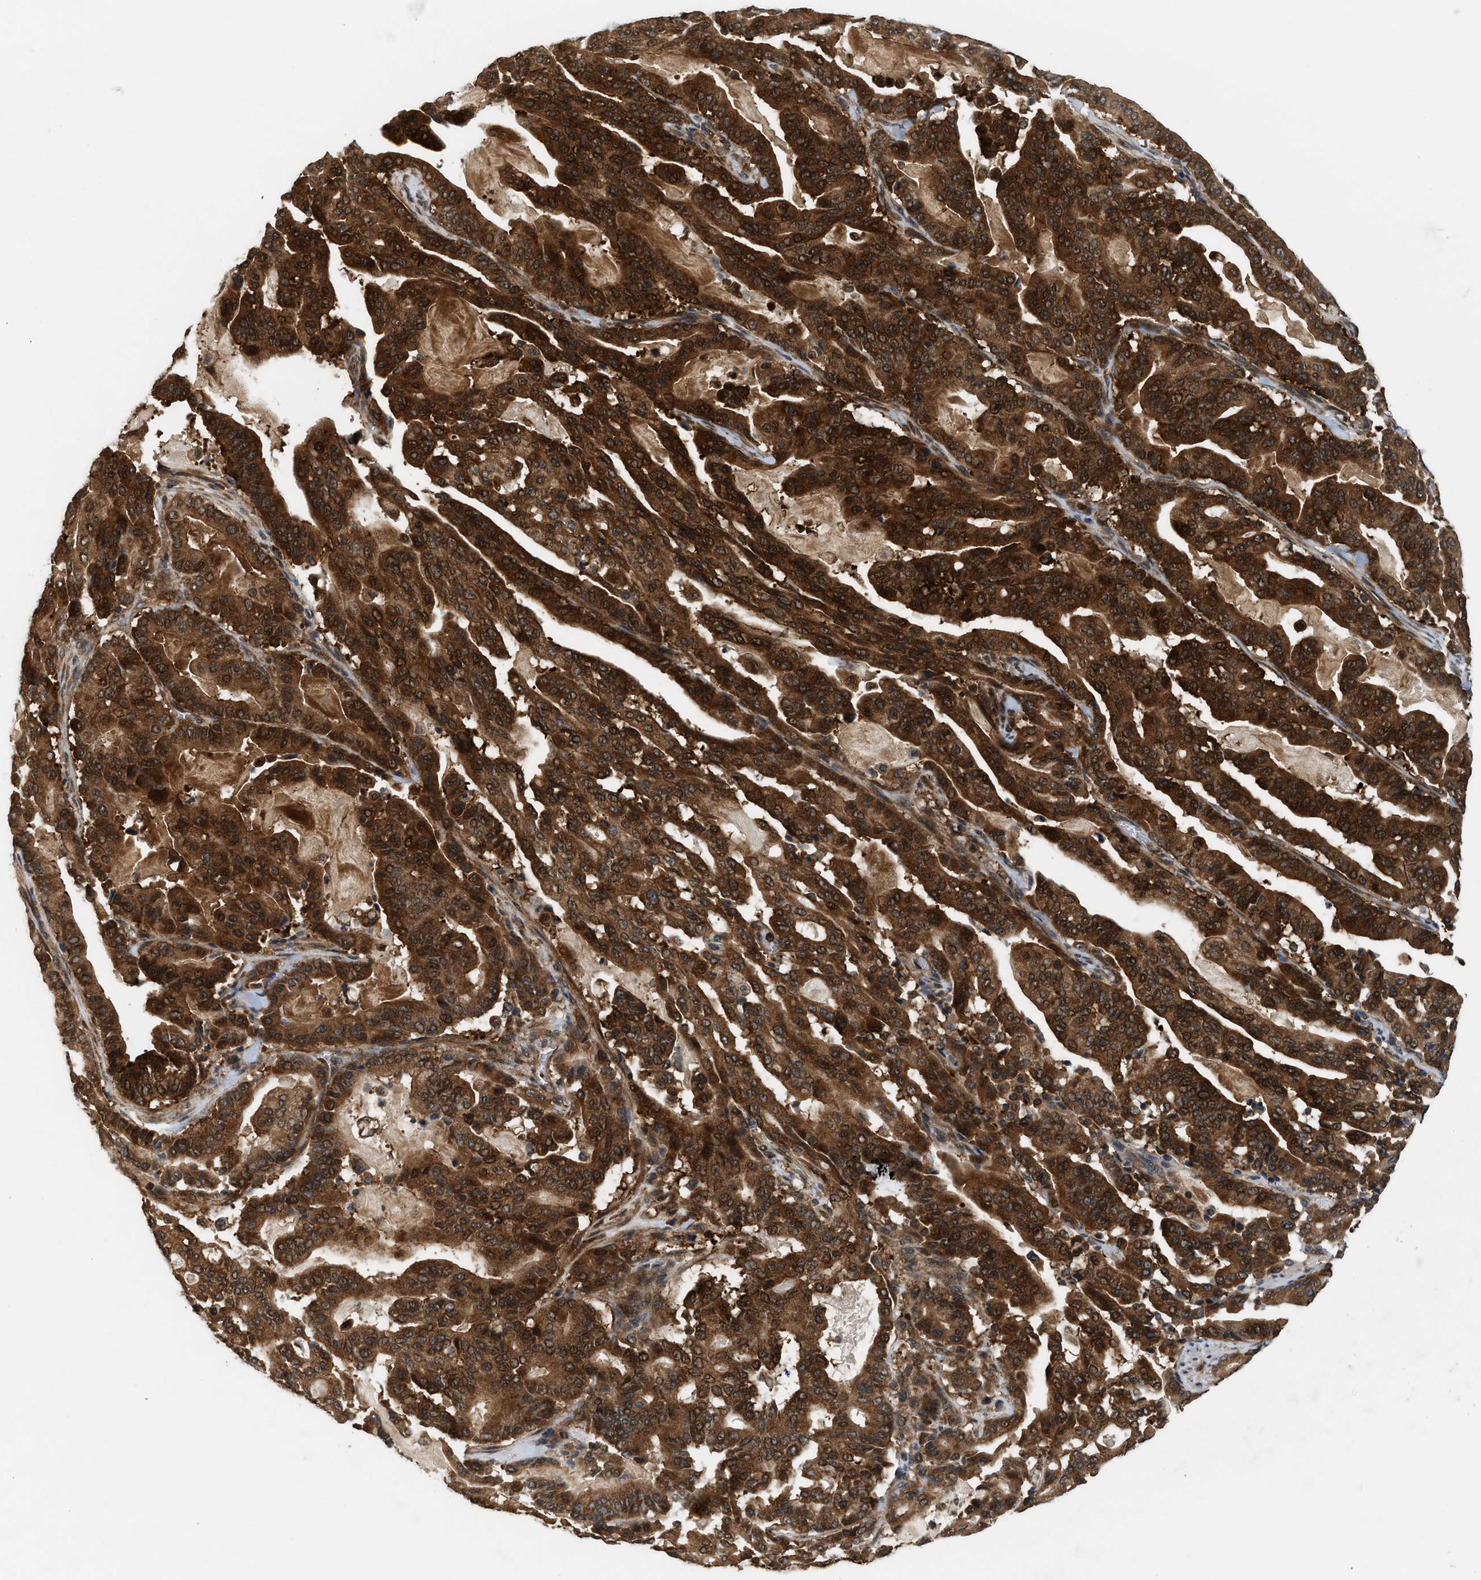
{"staining": {"intensity": "strong", "quantity": ">75%", "location": "cytoplasmic/membranous,nuclear"}, "tissue": "pancreatic cancer", "cell_type": "Tumor cells", "image_type": "cancer", "snomed": [{"axis": "morphology", "description": "Adenocarcinoma, NOS"}, {"axis": "topography", "description": "Pancreas"}], "caption": "Immunohistochemical staining of human pancreatic cancer reveals high levels of strong cytoplasmic/membranous and nuclear protein positivity in about >75% of tumor cells.", "gene": "OXSR1", "patient": {"sex": "male", "age": 63}}